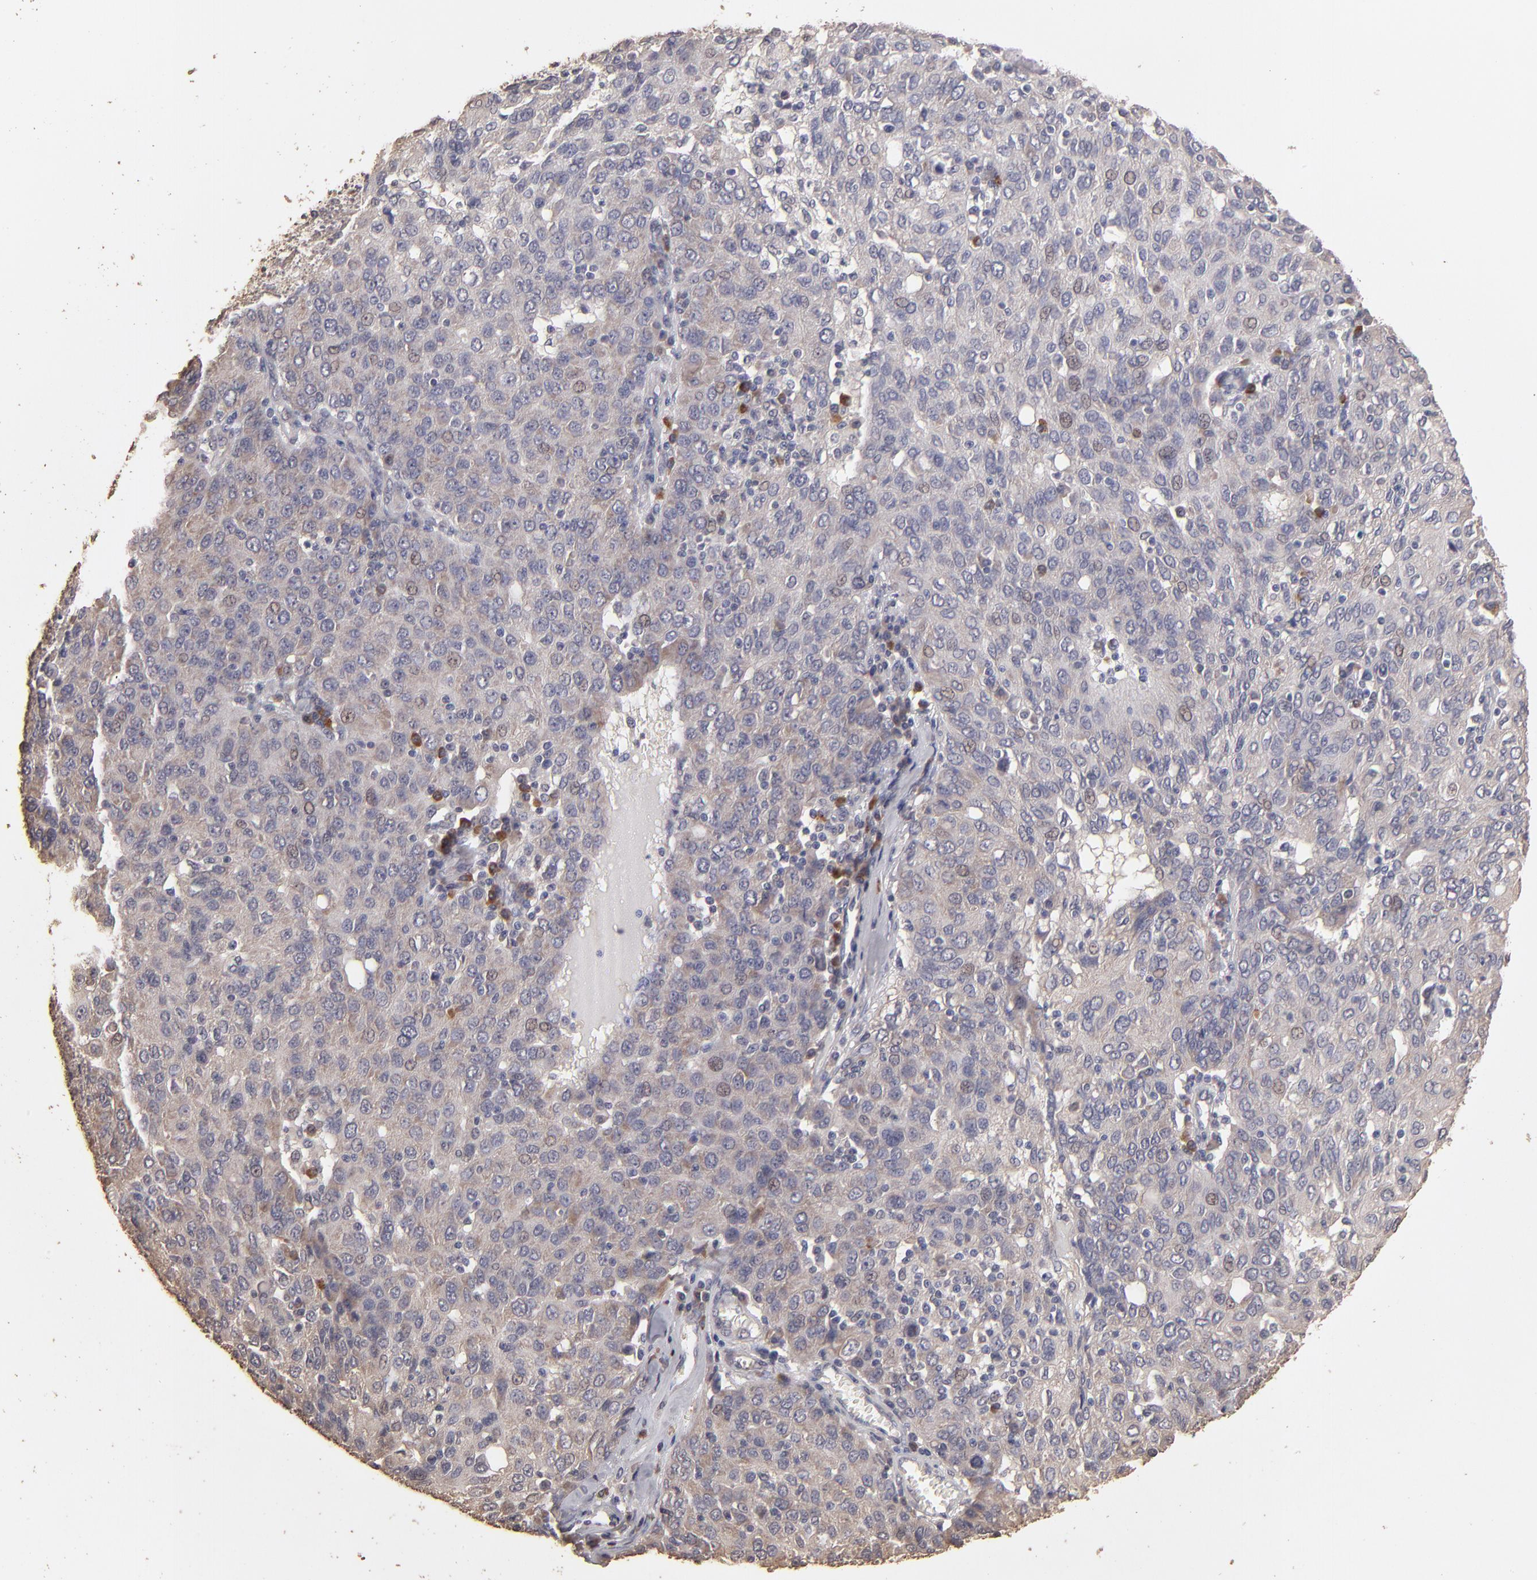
{"staining": {"intensity": "weak", "quantity": "<25%", "location": "cytoplasmic/membranous"}, "tissue": "ovarian cancer", "cell_type": "Tumor cells", "image_type": "cancer", "snomed": [{"axis": "morphology", "description": "Carcinoma, endometroid"}, {"axis": "topography", "description": "Ovary"}], "caption": "Immunohistochemistry (IHC) of ovarian endometroid carcinoma displays no positivity in tumor cells.", "gene": "OPHN1", "patient": {"sex": "female", "age": 50}}